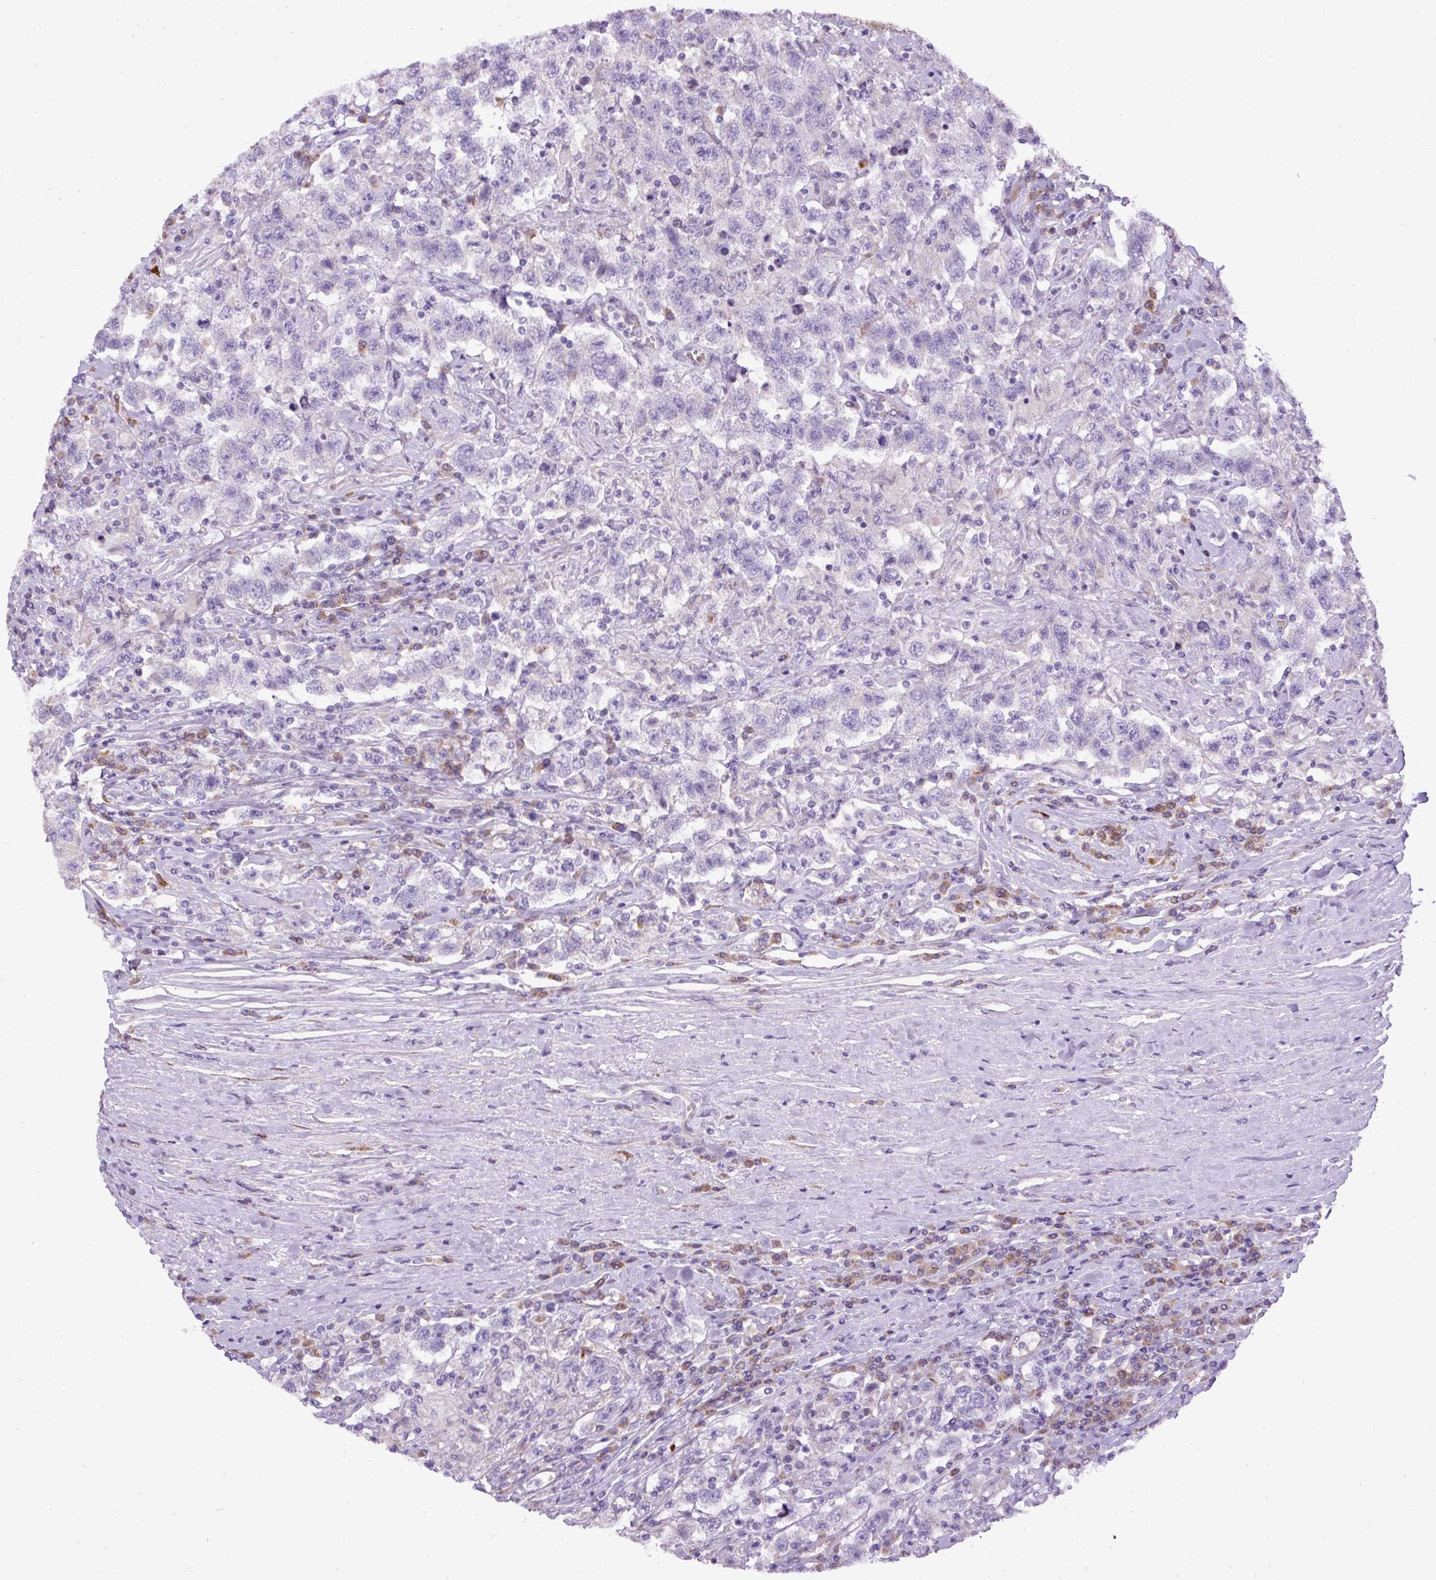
{"staining": {"intensity": "negative", "quantity": "none", "location": "none"}, "tissue": "testis cancer", "cell_type": "Tumor cells", "image_type": "cancer", "snomed": [{"axis": "morphology", "description": "Seminoma, NOS"}, {"axis": "topography", "description": "Testis"}], "caption": "The histopathology image displays no staining of tumor cells in testis seminoma.", "gene": "FAM149A", "patient": {"sex": "male", "age": 41}}